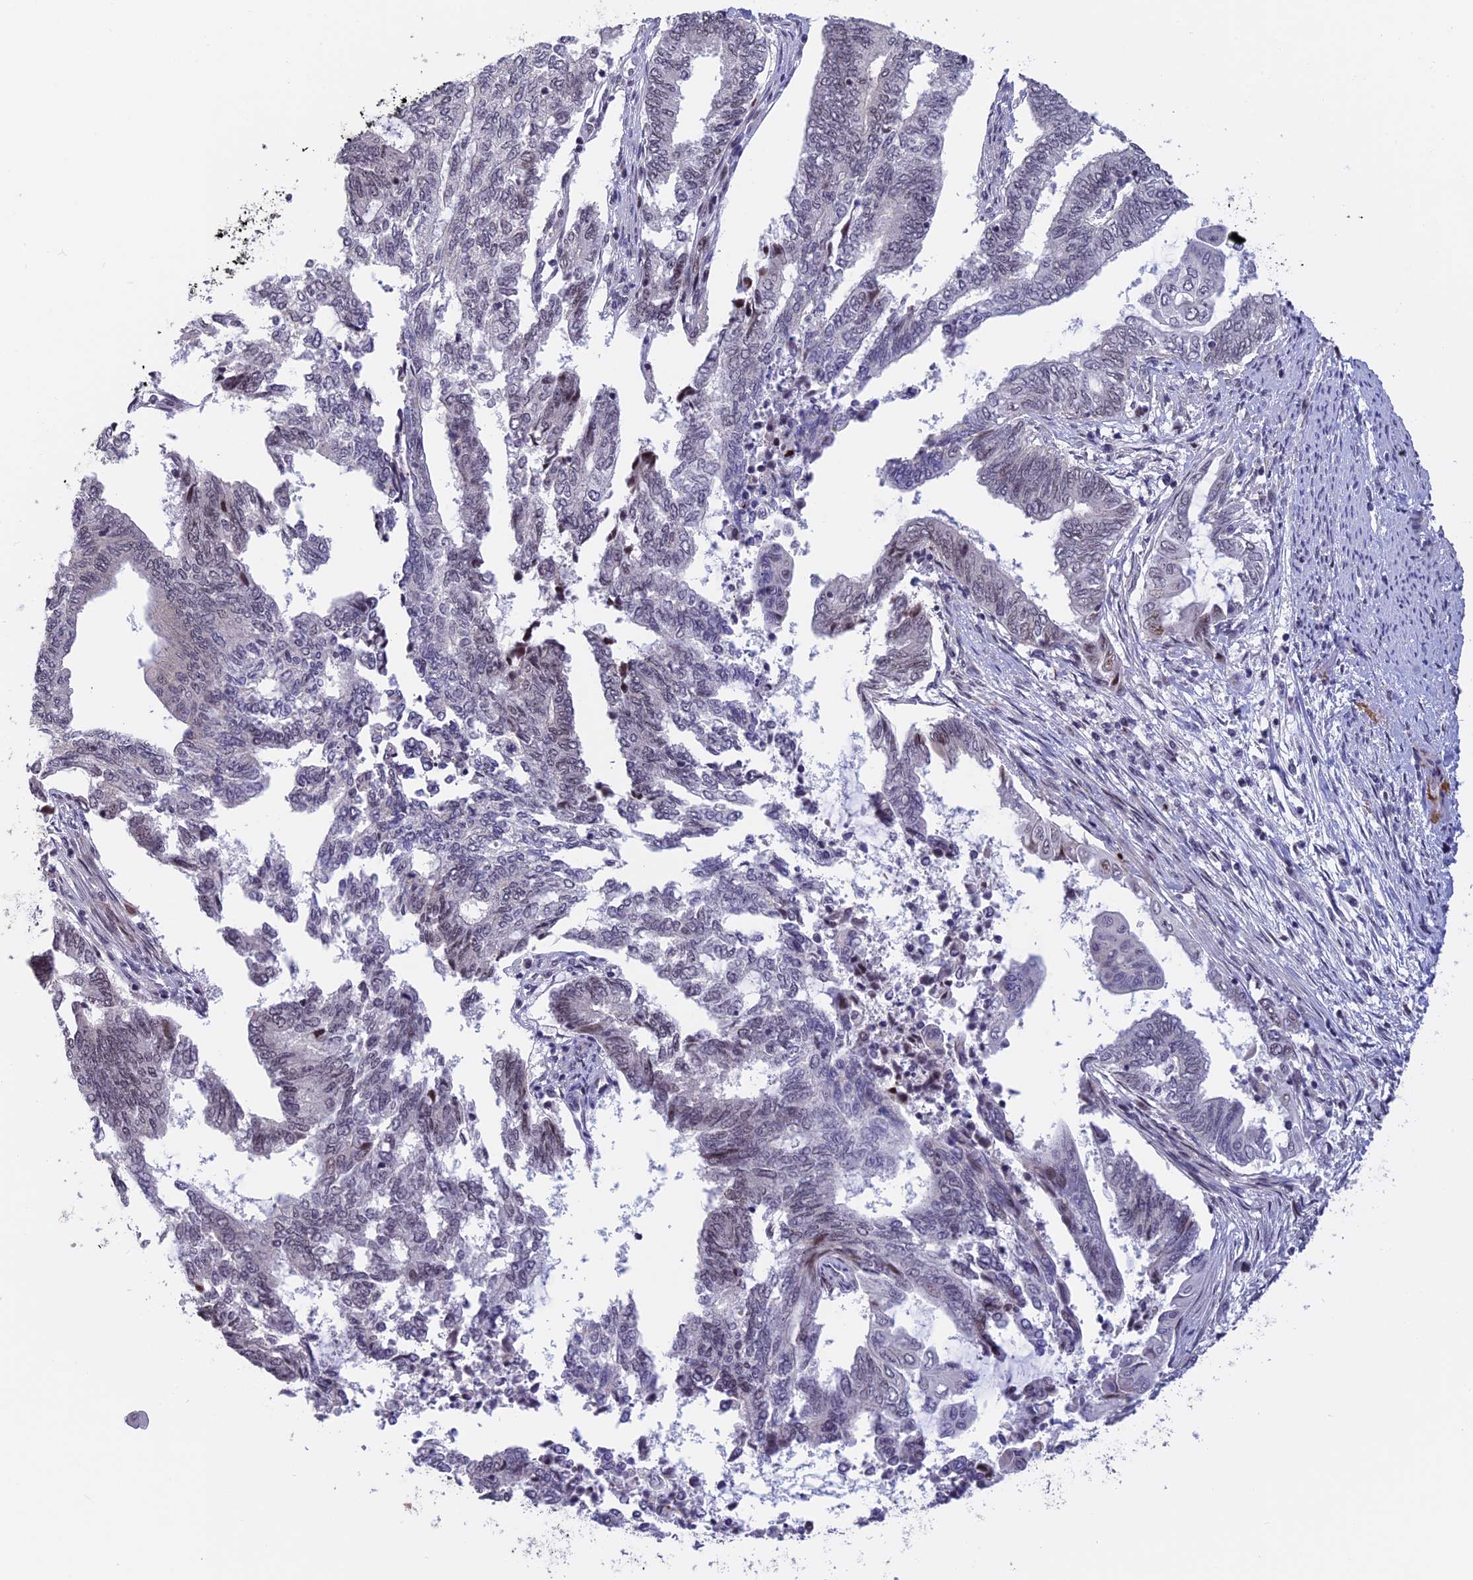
{"staining": {"intensity": "negative", "quantity": "none", "location": "none"}, "tissue": "endometrial cancer", "cell_type": "Tumor cells", "image_type": "cancer", "snomed": [{"axis": "morphology", "description": "Adenocarcinoma, NOS"}, {"axis": "topography", "description": "Uterus"}, {"axis": "topography", "description": "Endometrium"}], "caption": "Endometrial cancer (adenocarcinoma) stained for a protein using immunohistochemistry (IHC) displays no staining tumor cells.", "gene": "POLR2C", "patient": {"sex": "female", "age": 70}}